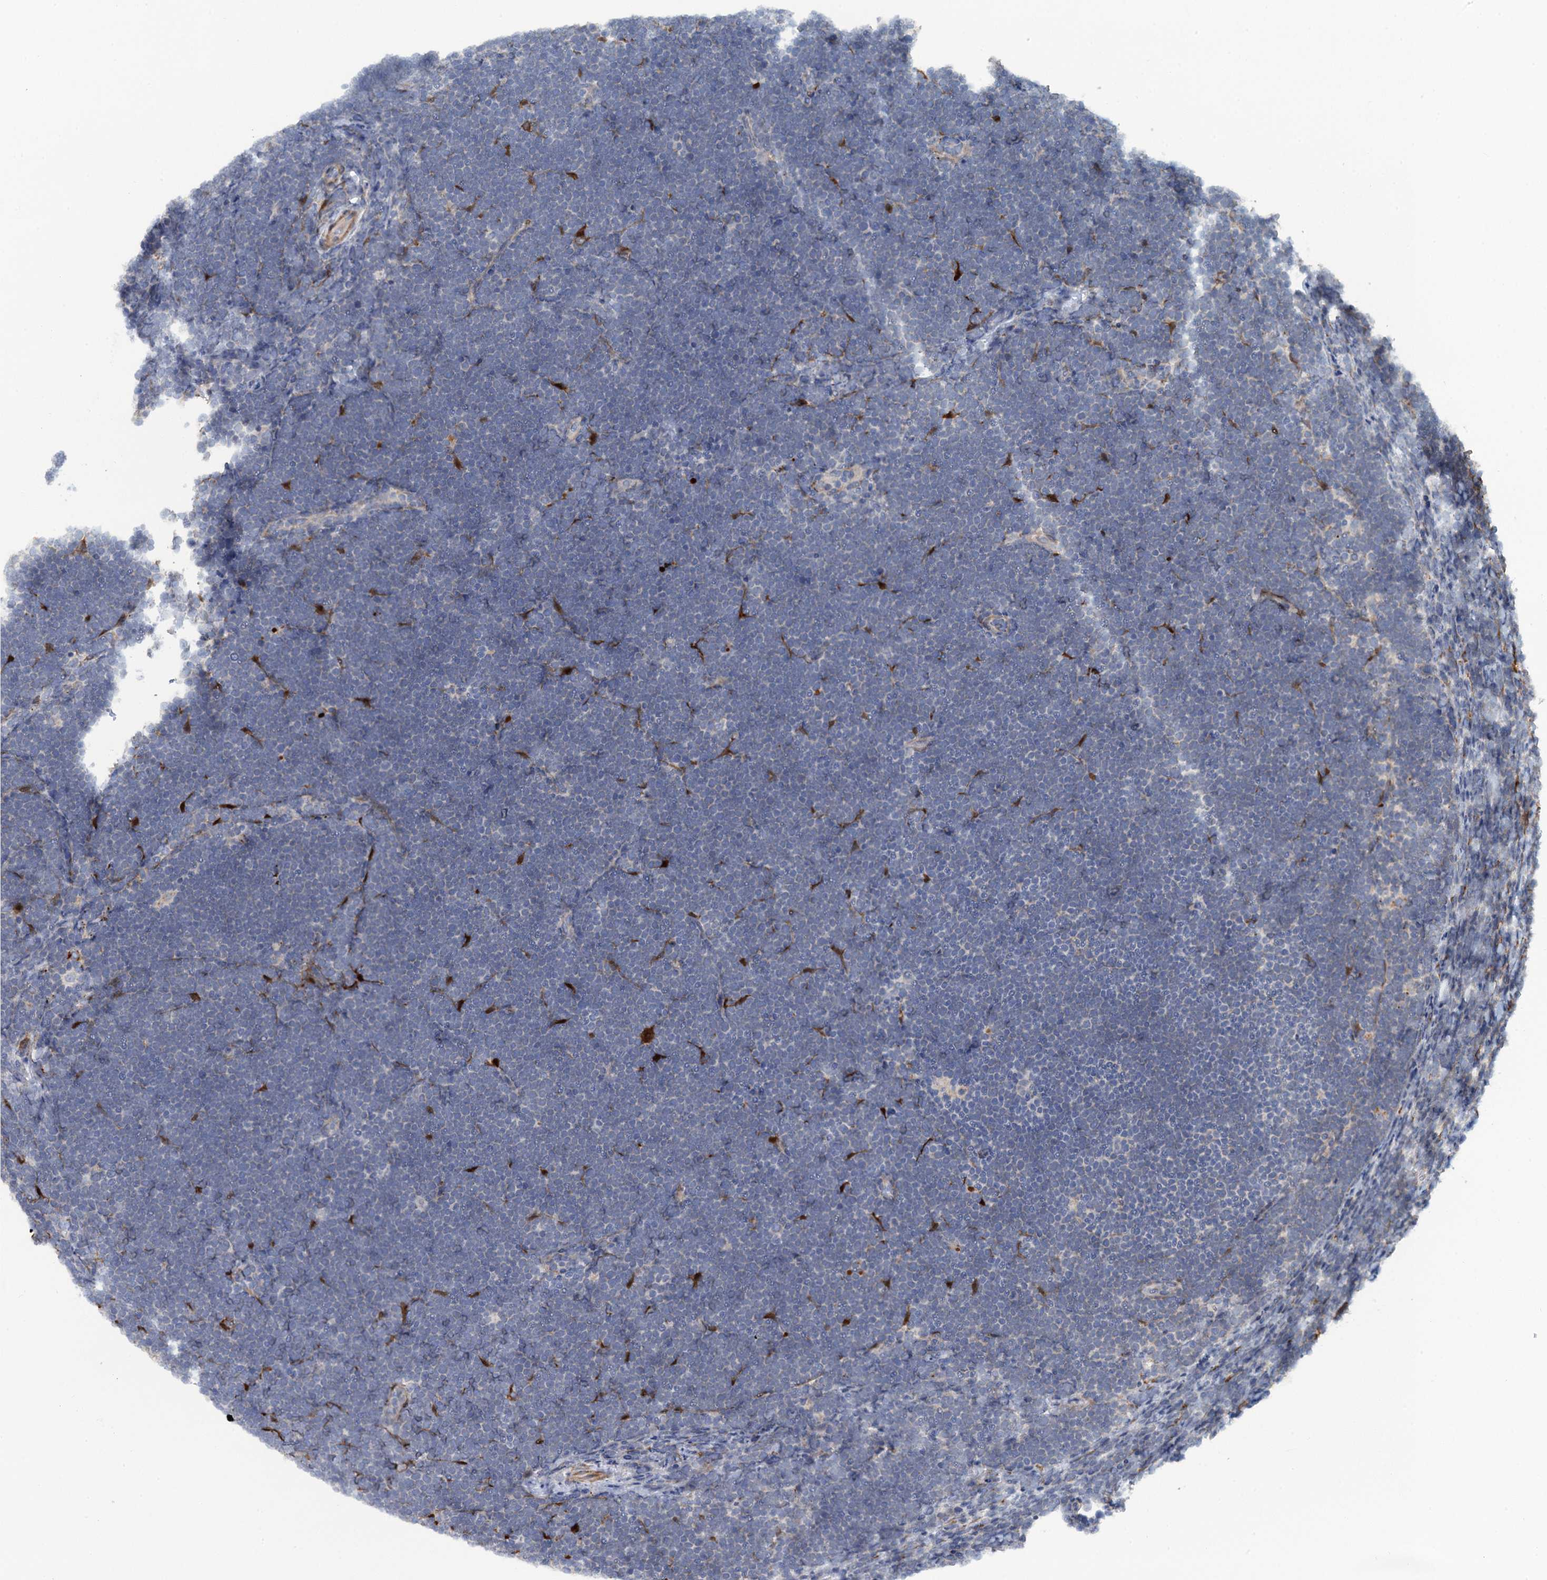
{"staining": {"intensity": "negative", "quantity": "none", "location": "none"}, "tissue": "lymphoma", "cell_type": "Tumor cells", "image_type": "cancer", "snomed": [{"axis": "morphology", "description": "Malignant lymphoma, non-Hodgkin's type, High grade"}, {"axis": "topography", "description": "Lymph node"}], "caption": "This is an IHC photomicrograph of human lymphoma. There is no staining in tumor cells.", "gene": "POGLUT3", "patient": {"sex": "male", "age": 13}}